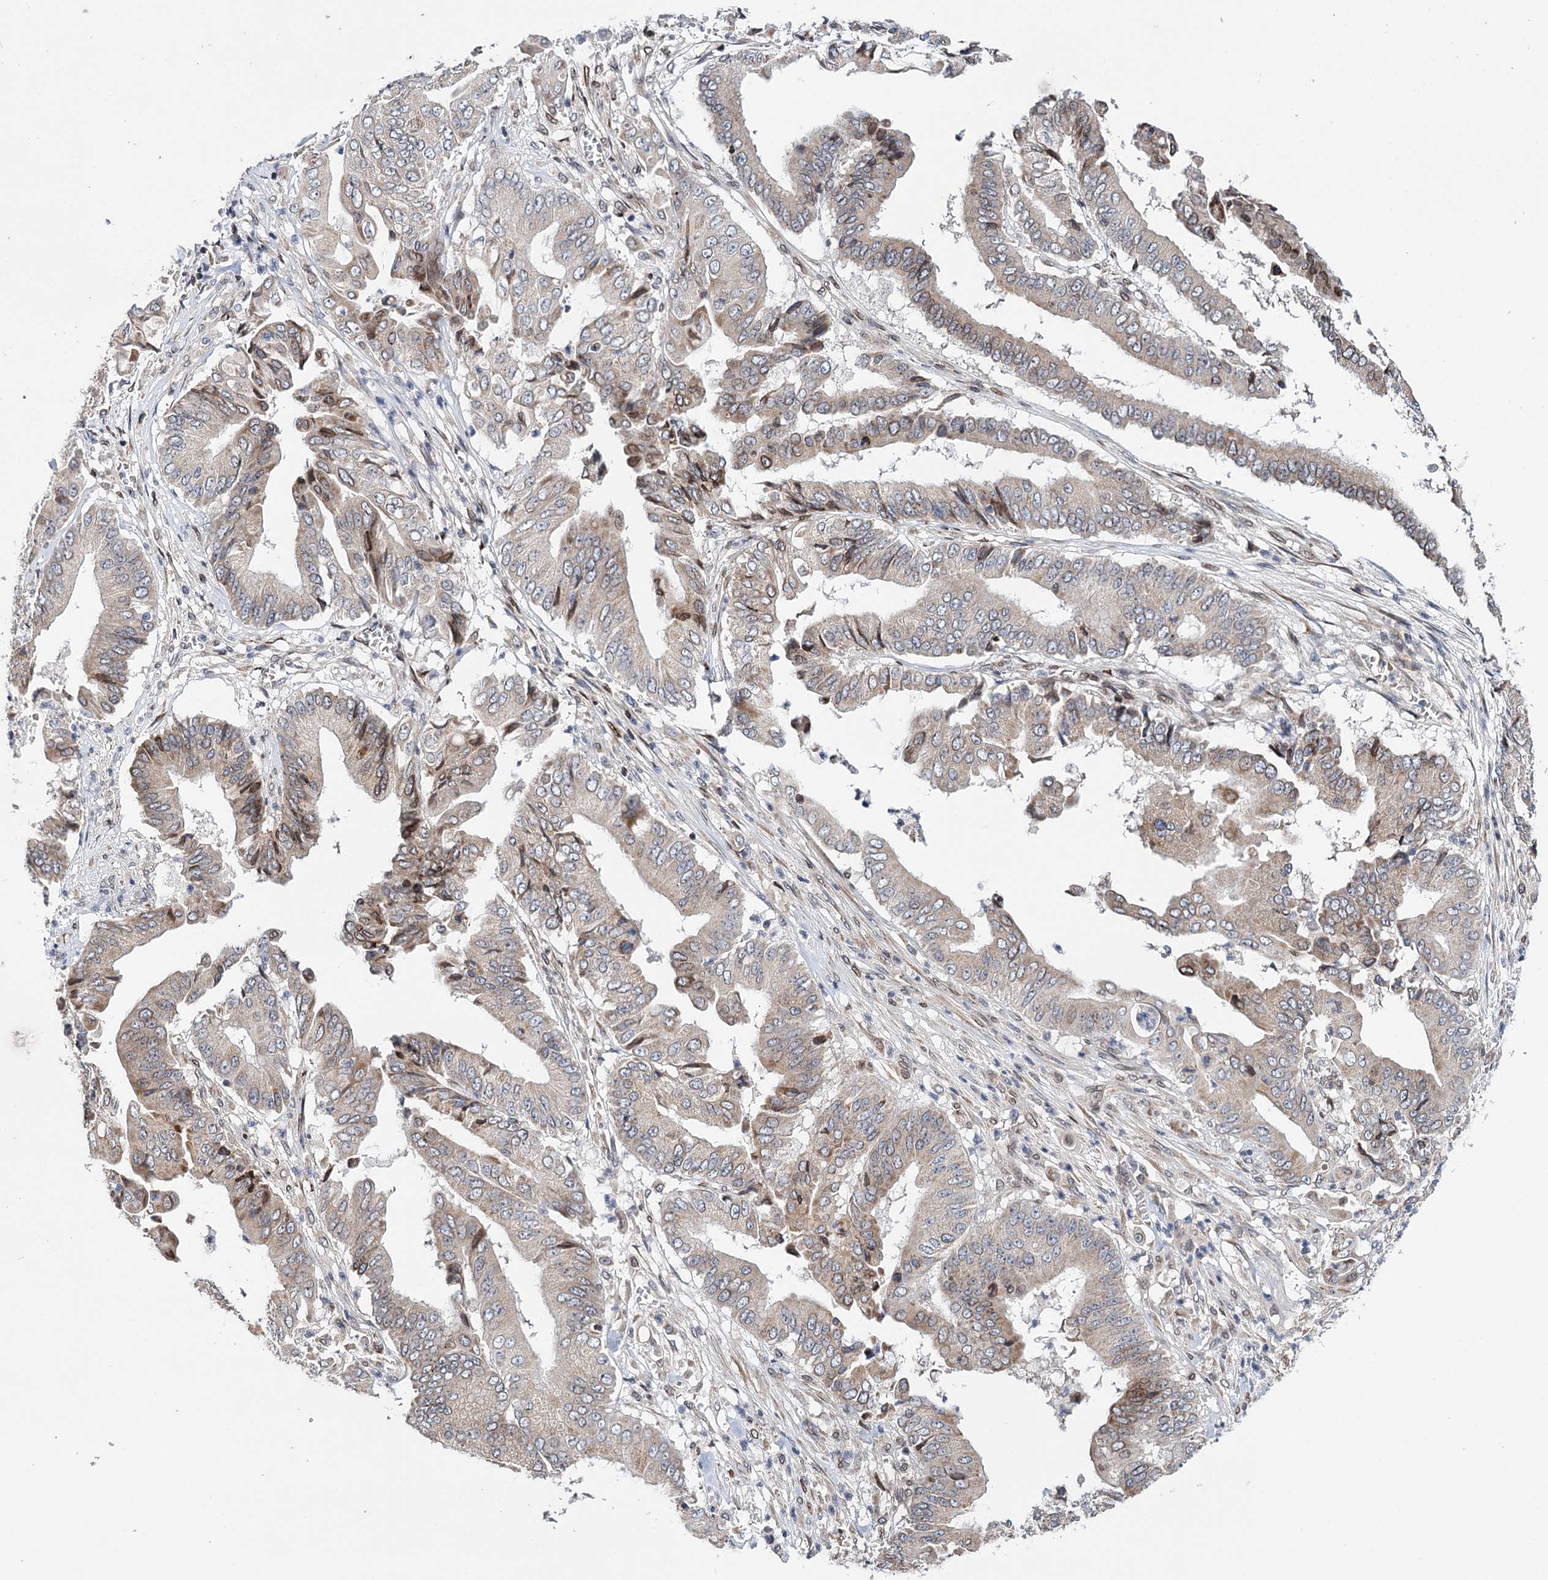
{"staining": {"intensity": "weak", "quantity": "<25%", "location": "cytoplasmic/membranous,nuclear"}, "tissue": "pancreatic cancer", "cell_type": "Tumor cells", "image_type": "cancer", "snomed": [{"axis": "morphology", "description": "Adenocarcinoma, NOS"}, {"axis": "topography", "description": "Pancreas"}], "caption": "Image shows no significant protein staining in tumor cells of pancreatic cancer.", "gene": "CFAP46", "patient": {"sex": "female", "age": 77}}